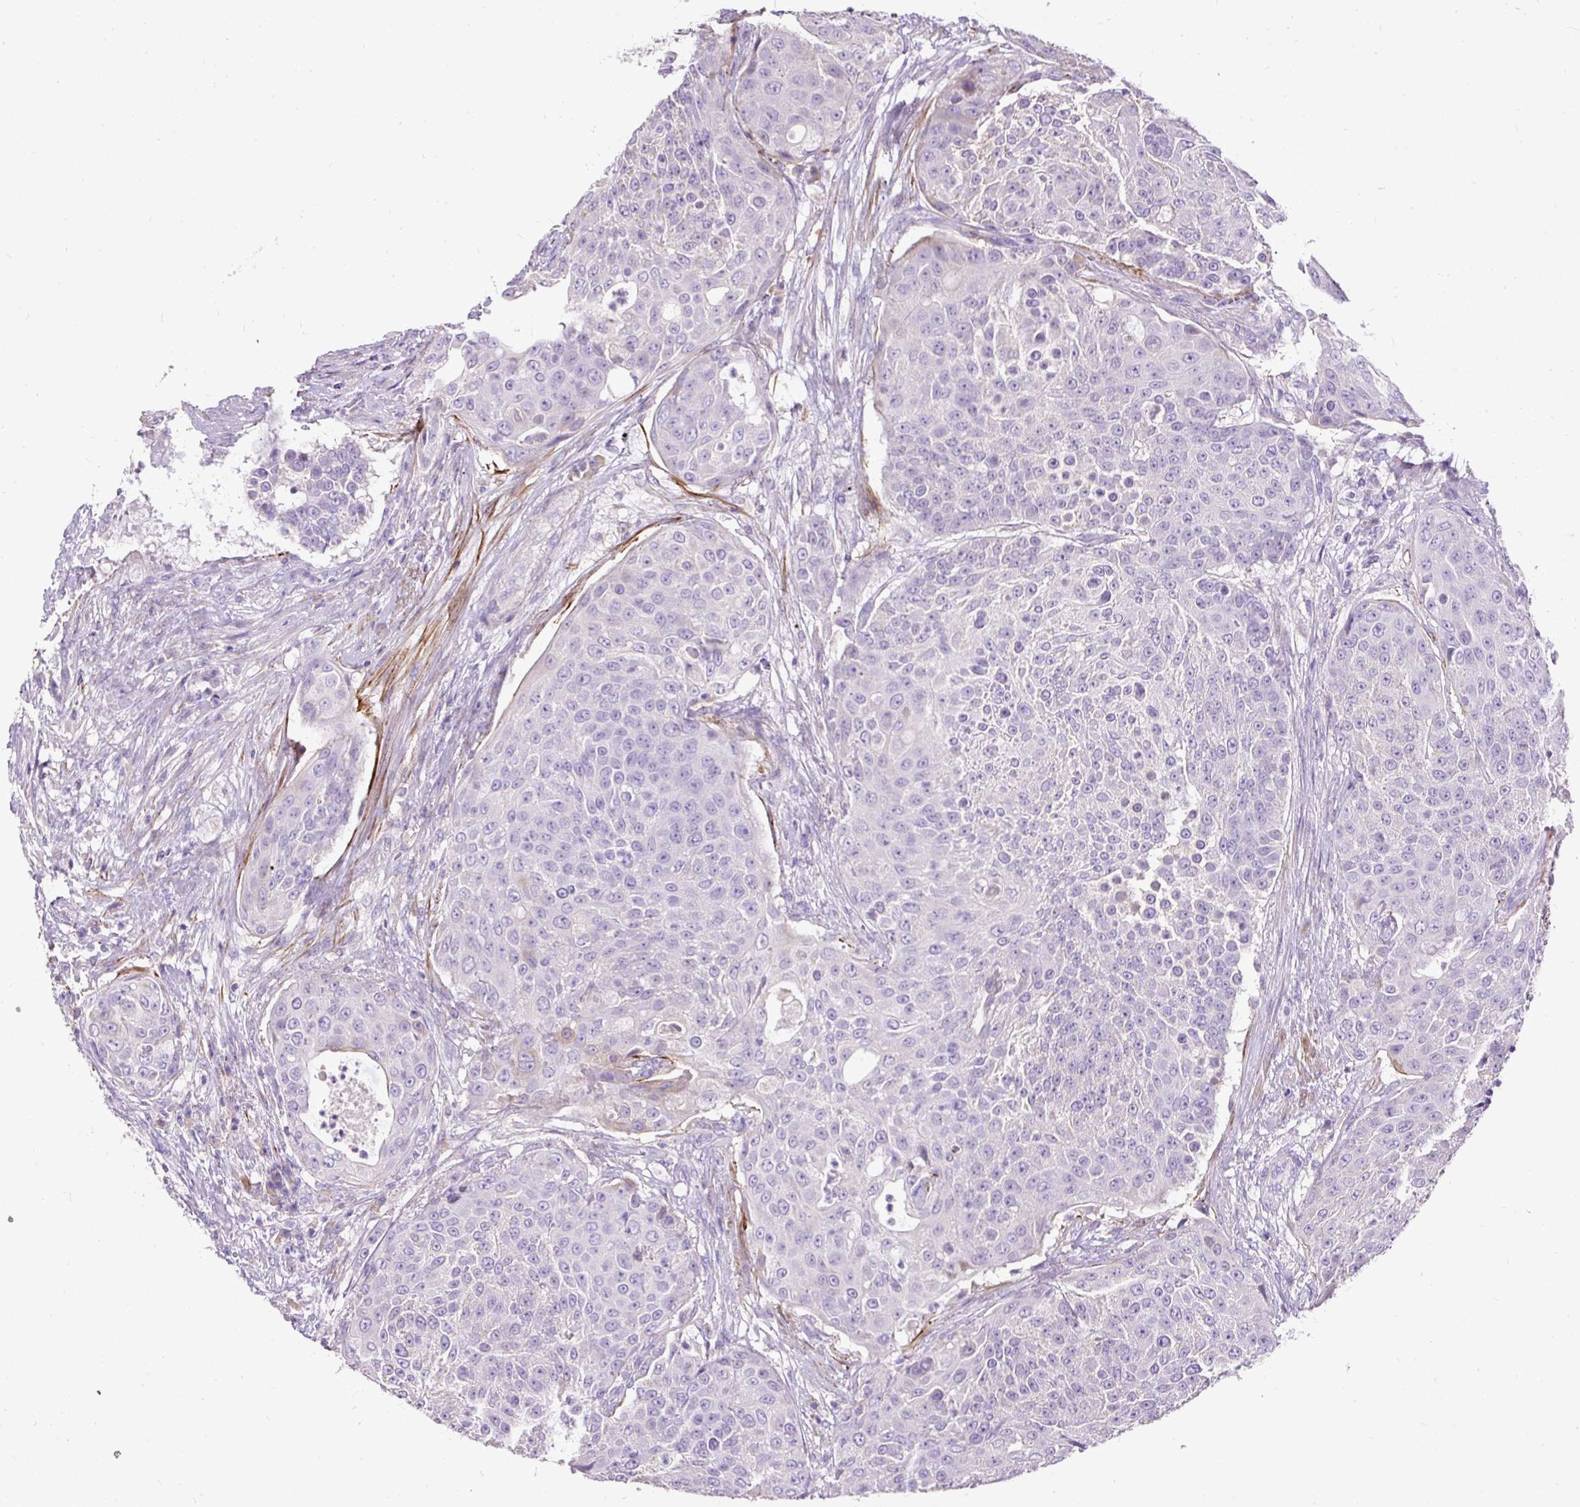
{"staining": {"intensity": "negative", "quantity": "none", "location": "none"}, "tissue": "urothelial cancer", "cell_type": "Tumor cells", "image_type": "cancer", "snomed": [{"axis": "morphology", "description": "Urothelial carcinoma, High grade"}, {"axis": "topography", "description": "Urinary bladder"}], "caption": "Immunohistochemistry histopathology image of urothelial cancer stained for a protein (brown), which reveals no positivity in tumor cells.", "gene": "GBX1", "patient": {"sex": "female", "age": 63}}